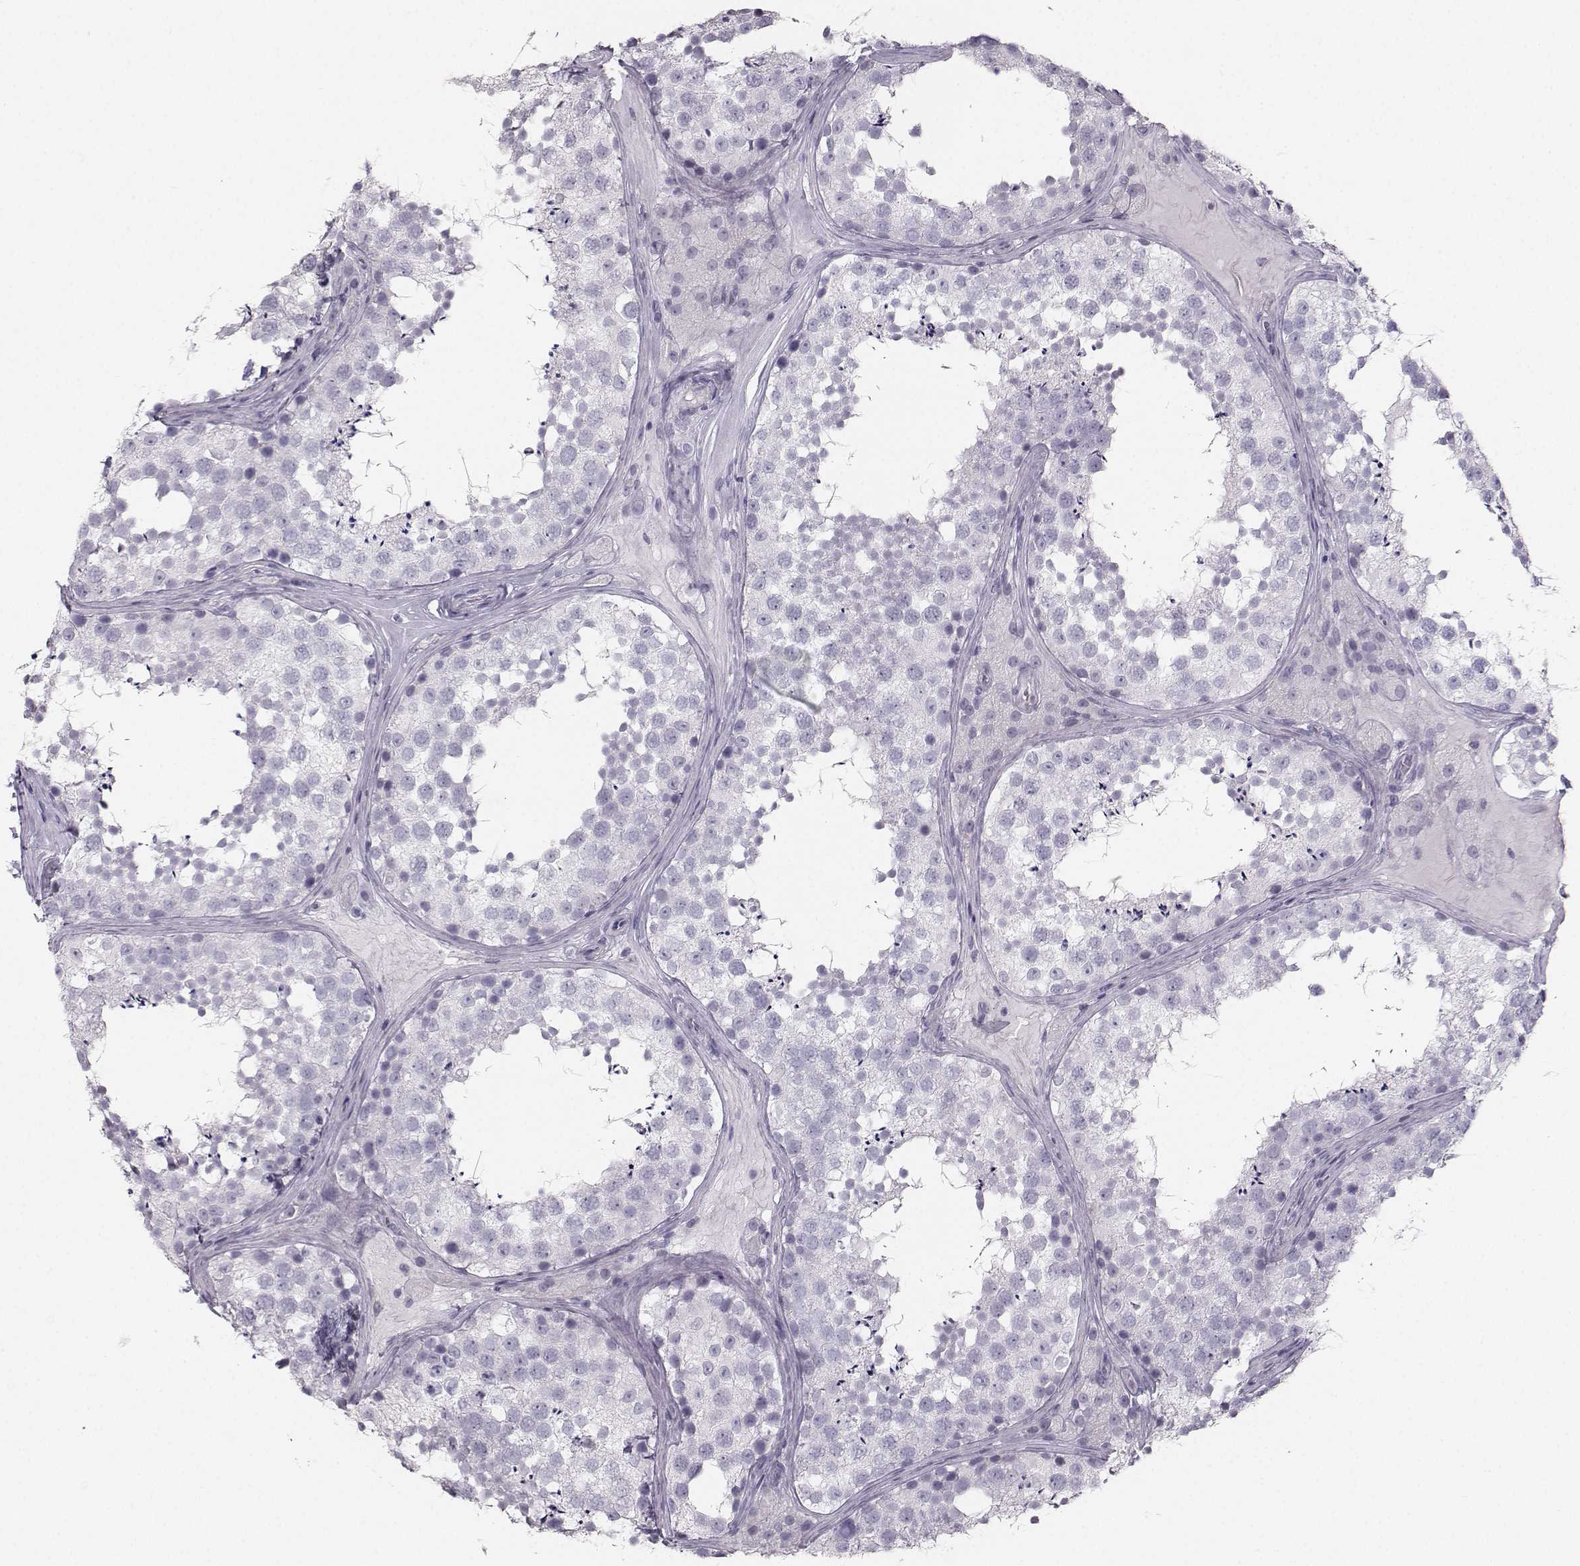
{"staining": {"intensity": "negative", "quantity": "none", "location": "none"}, "tissue": "testis", "cell_type": "Cells in seminiferous ducts", "image_type": "normal", "snomed": [{"axis": "morphology", "description": "Normal tissue, NOS"}, {"axis": "topography", "description": "Testis"}], "caption": "Immunohistochemistry of normal testis reveals no staining in cells in seminiferous ducts. (Brightfield microscopy of DAB (3,3'-diaminobenzidine) immunohistochemistry at high magnification).", "gene": "CASR", "patient": {"sex": "male", "age": 41}}